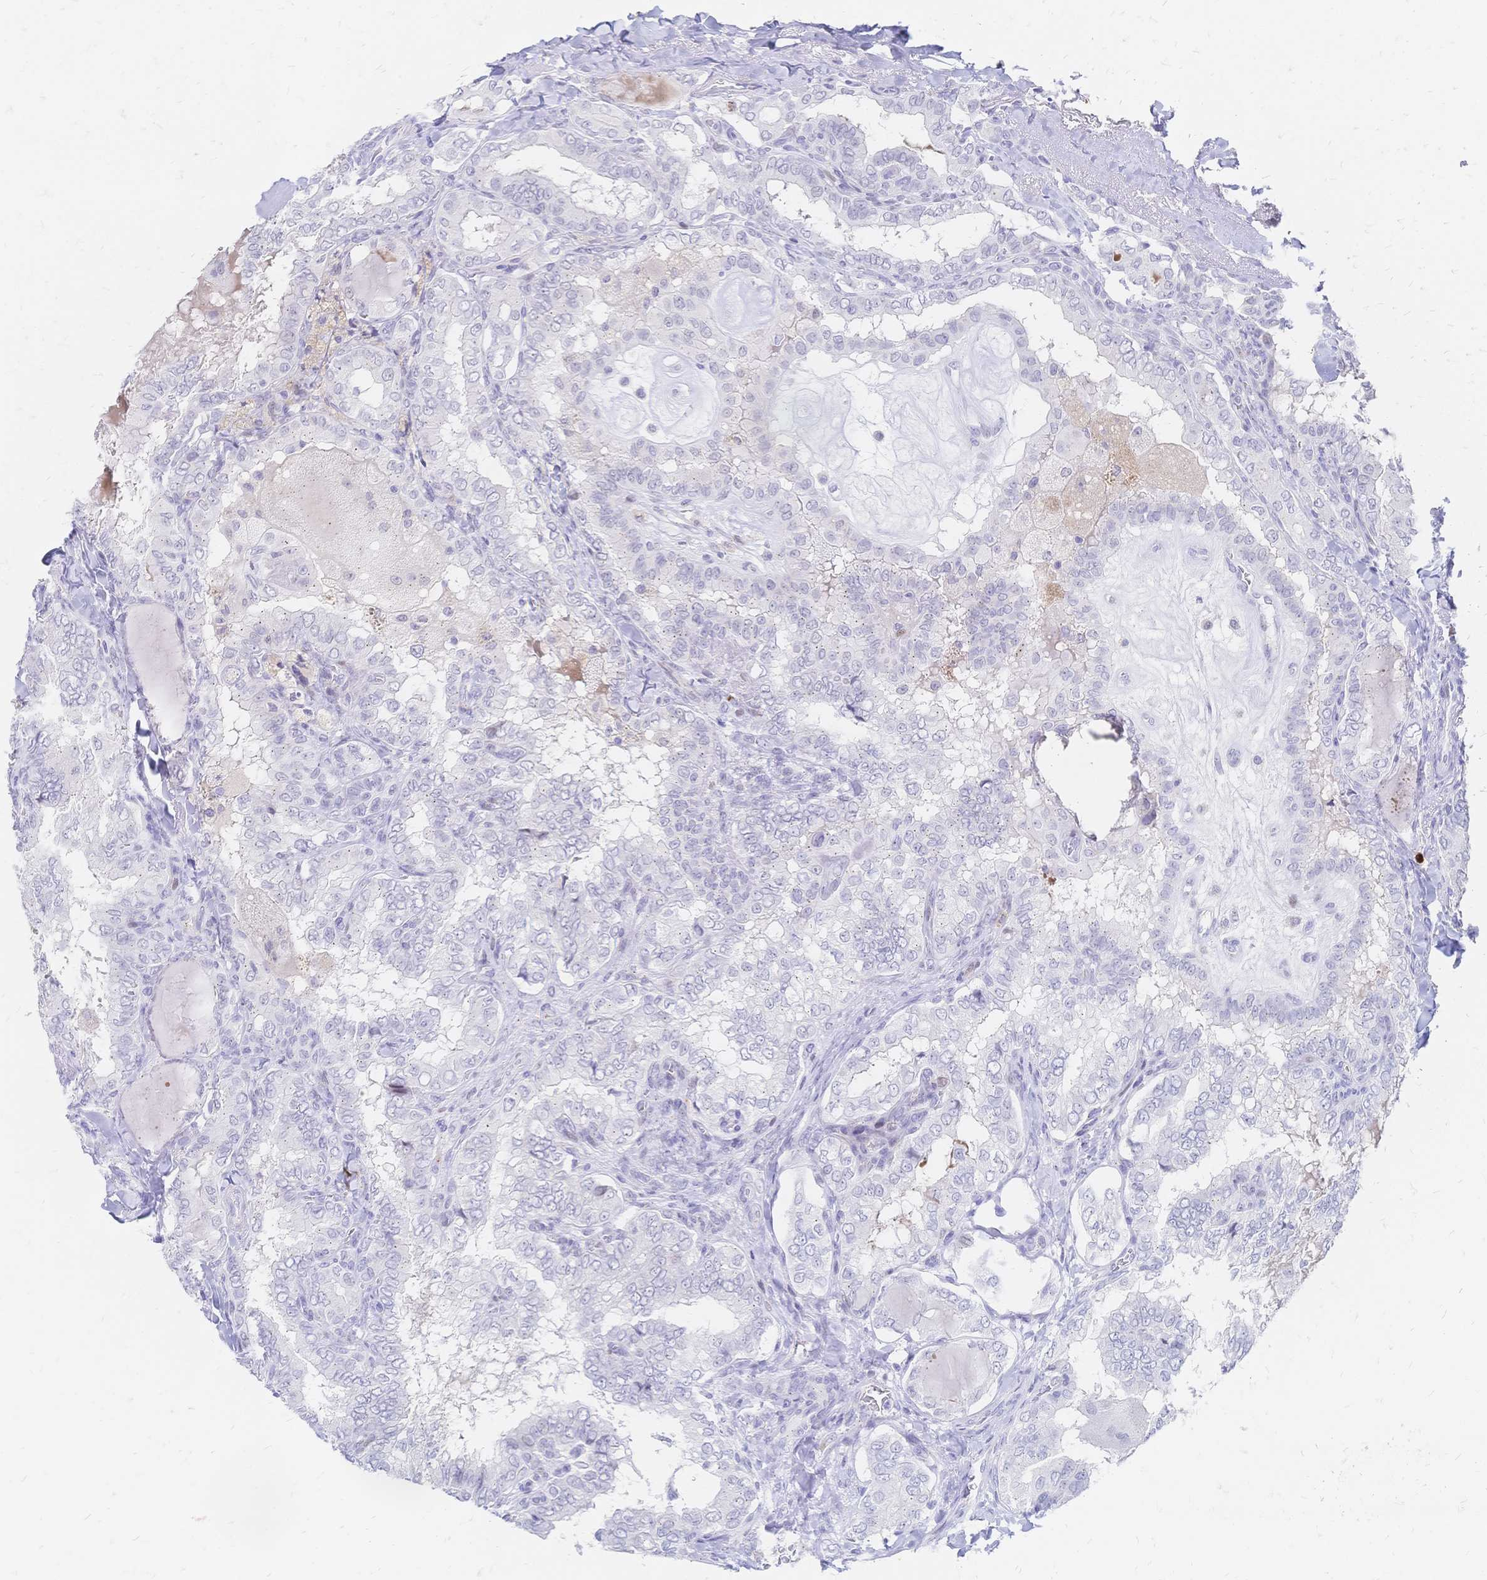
{"staining": {"intensity": "negative", "quantity": "none", "location": "none"}, "tissue": "thyroid cancer", "cell_type": "Tumor cells", "image_type": "cancer", "snomed": [{"axis": "morphology", "description": "Papillary adenocarcinoma, NOS"}, {"axis": "topography", "description": "Thyroid gland"}], "caption": "Immunohistochemistry (IHC) of human thyroid cancer (papillary adenocarcinoma) demonstrates no staining in tumor cells.", "gene": "PSORS1C2", "patient": {"sex": "female", "age": 75}}